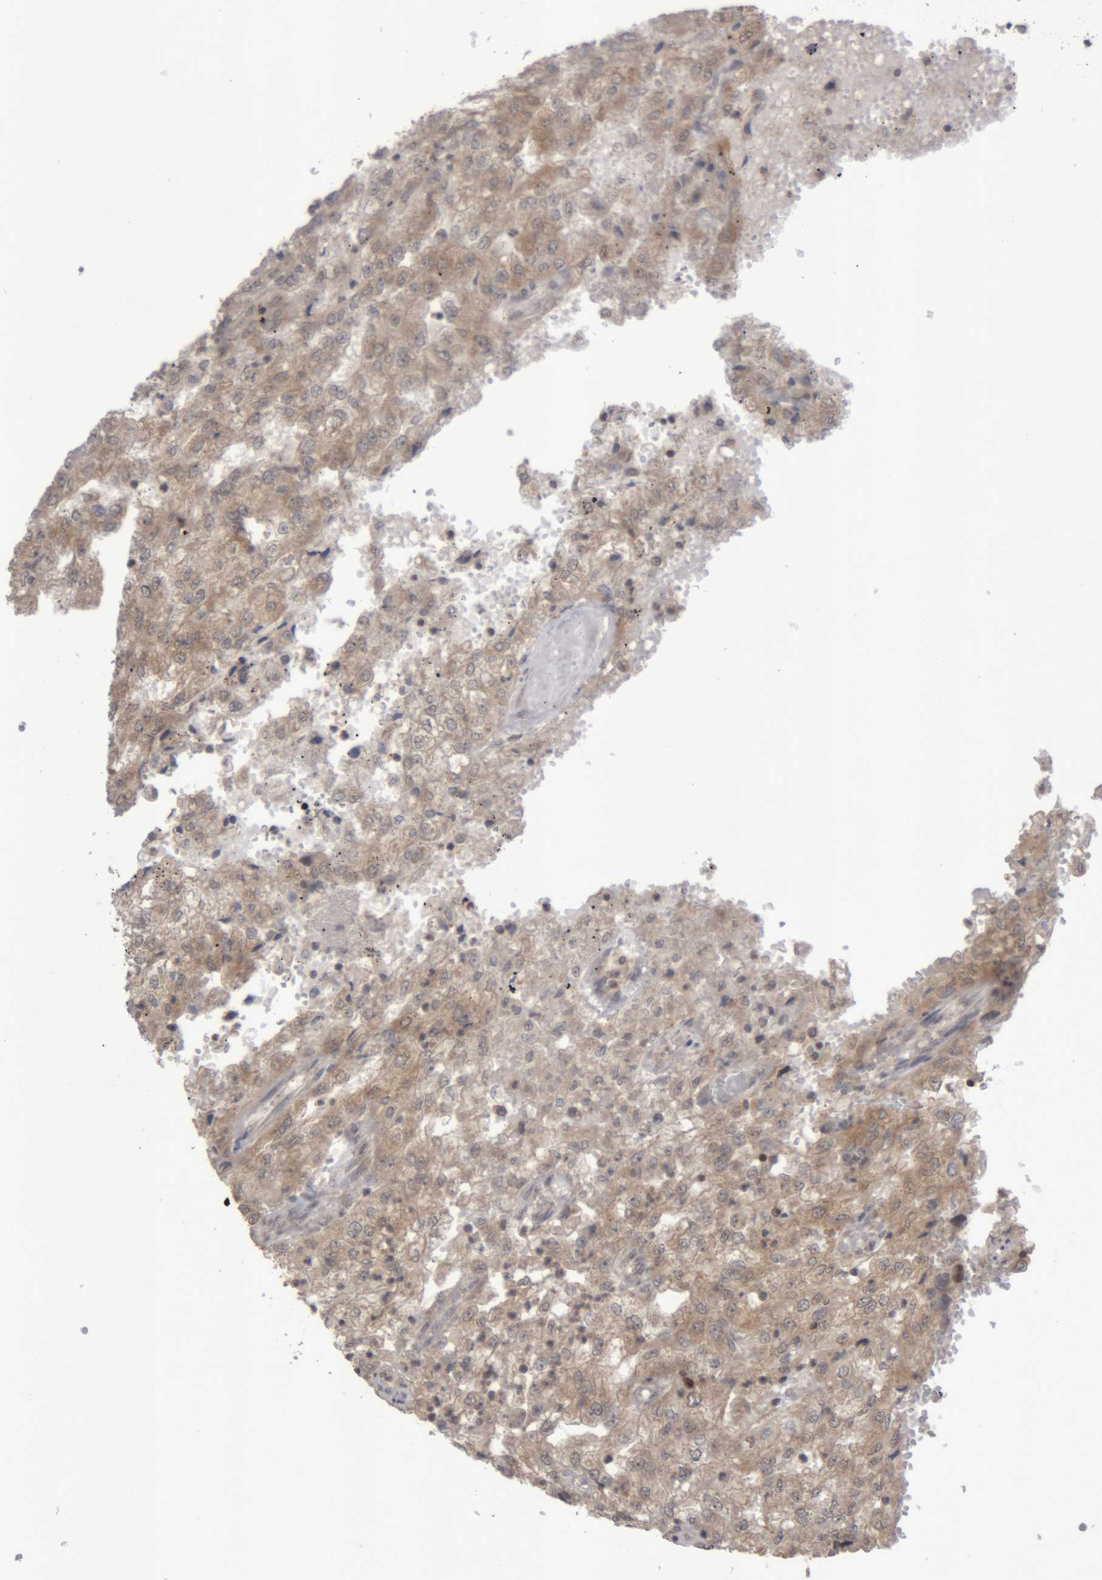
{"staining": {"intensity": "moderate", "quantity": ">75%", "location": "cytoplasmic/membranous"}, "tissue": "renal cancer", "cell_type": "Tumor cells", "image_type": "cancer", "snomed": [{"axis": "morphology", "description": "Adenocarcinoma, NOS"}, {"axis": "topography", "description": "Kidney"}], "caption": "This micrograph exhibits adenocarcinoma (renal) stained with immunohistochemistry (IHC) to label a protein in brown. The cytoplasmic/membranous of tumor cells show moderate positivity for the protein. Nuclei are counter-stained blue.", "gene": "NFATC2", "patient": {"sex": "female", "age": 54}}